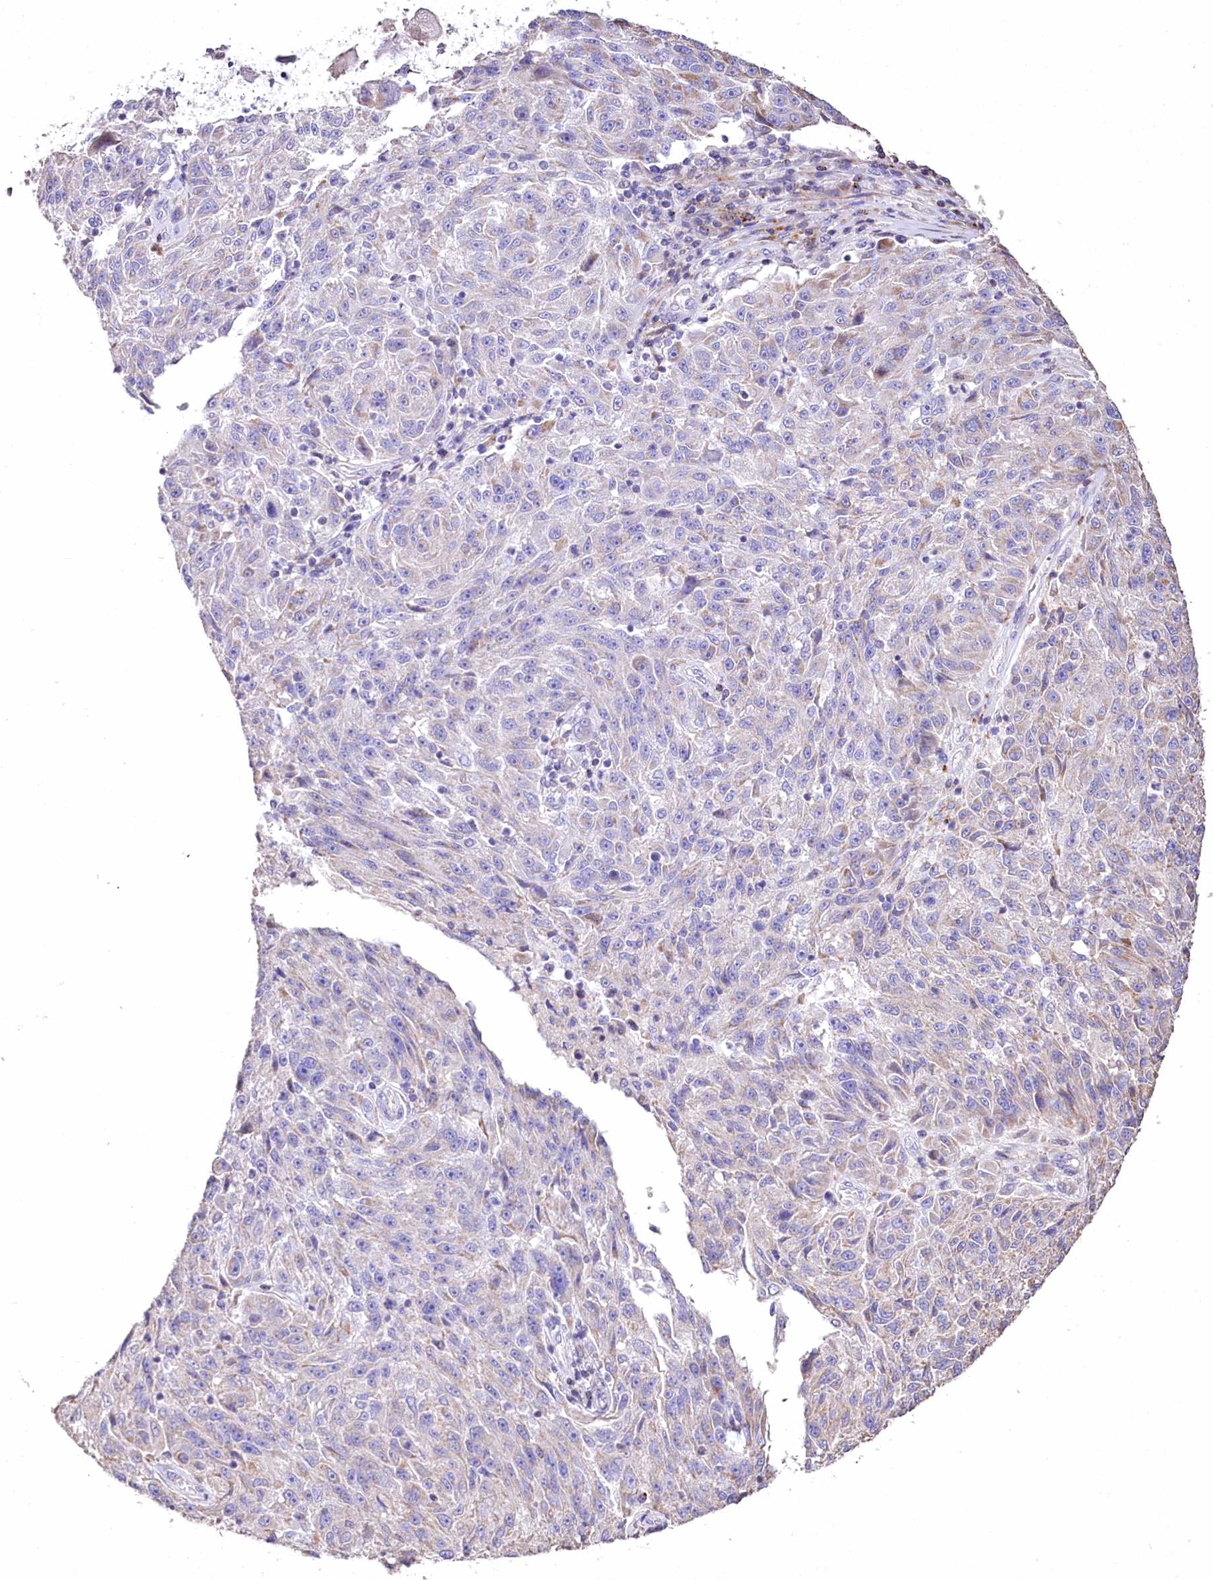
{"staining": {"intensity": "negative", "quantity": "none", "location": "none"}, "tissue": "melanoma", "cell_type": "Tumor cells", "image_type": "cancer", "snomed": [{"axis": "morphology", "description": "Malignant melanoma, NOS"}, {"axis": "topography", "description": "Skin"}], "caption": "Micrograph shows no significant protein positivity in tumor cells of malignant melanoma.", "gene": "PTER", "patient": {"sex": "male", "age": 53}}